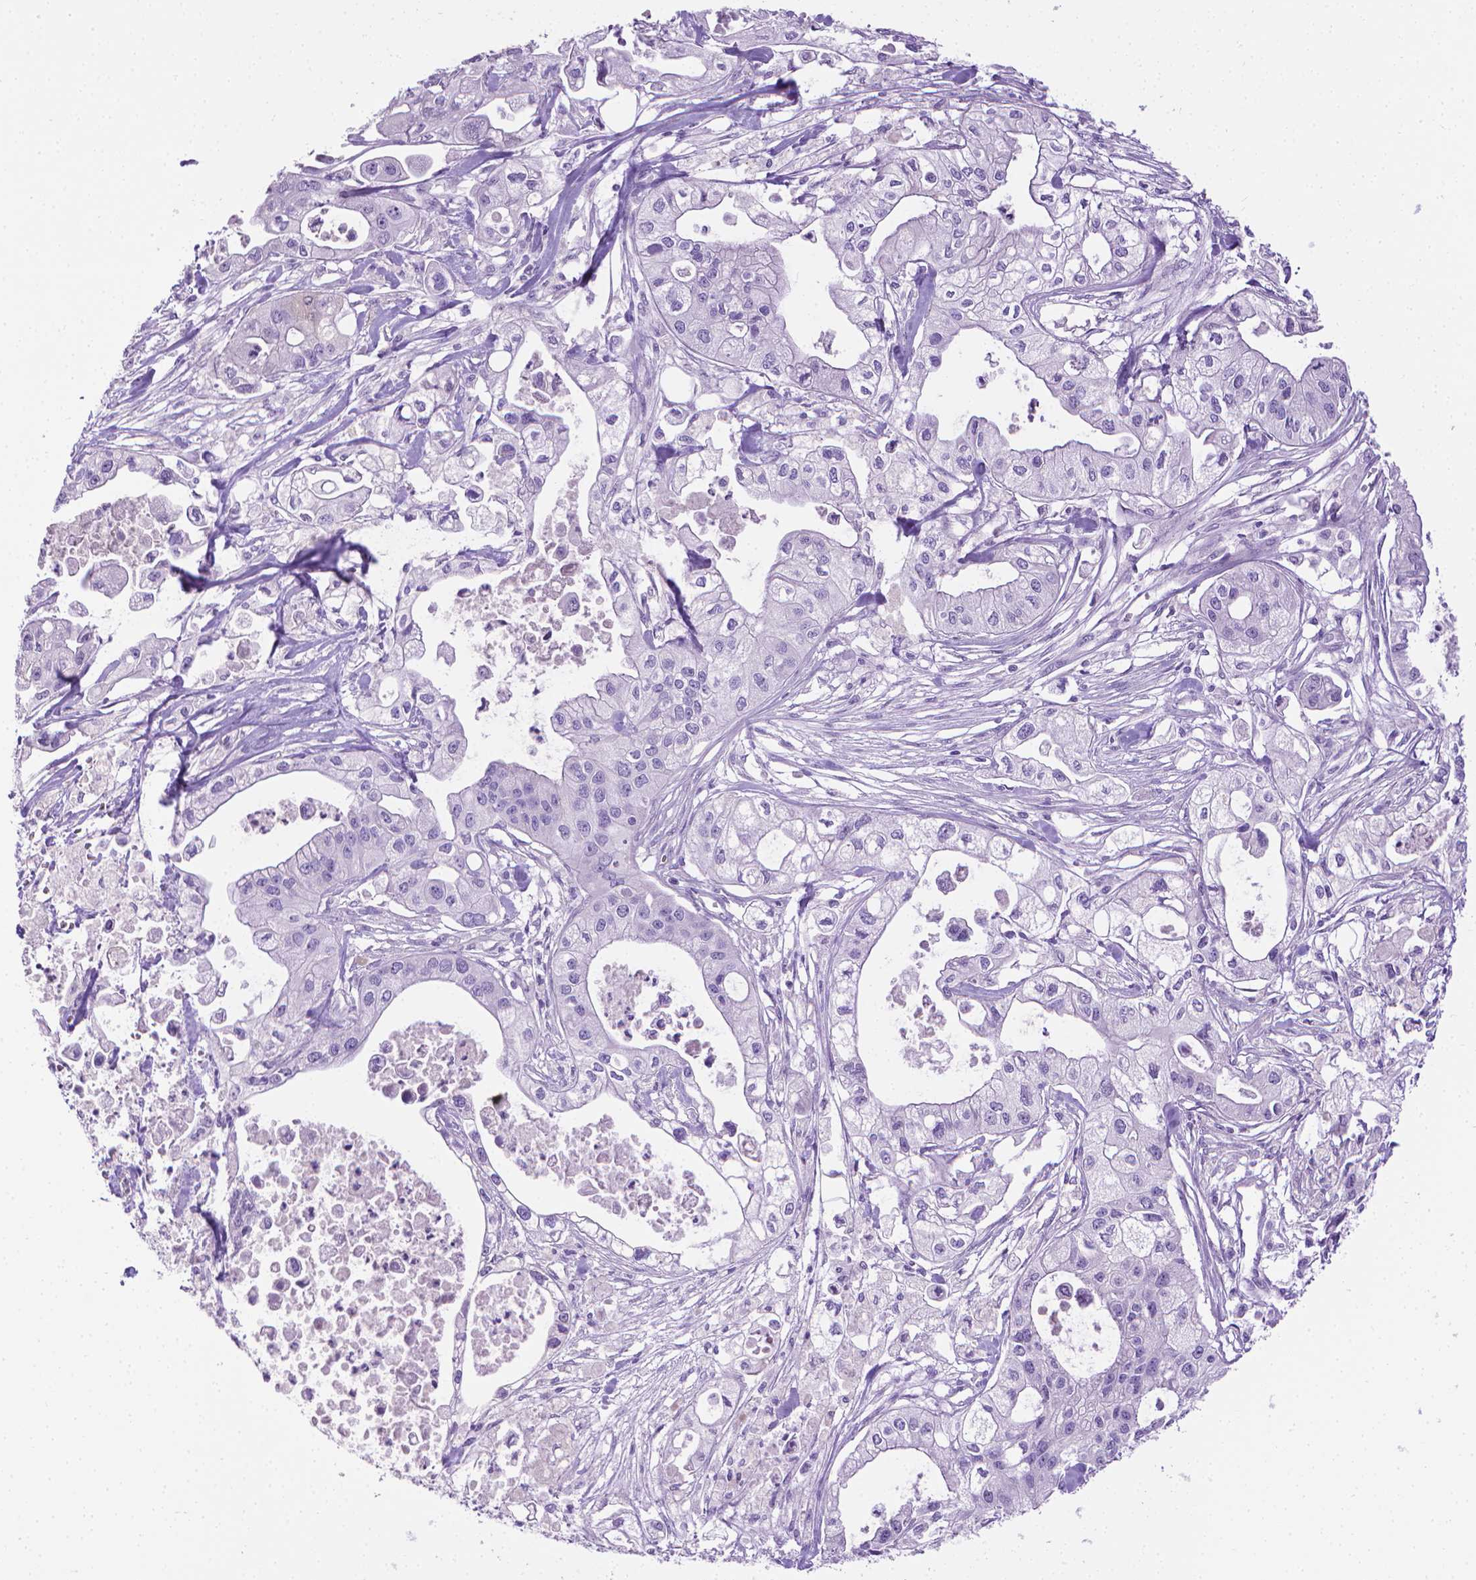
{"staining": {"intensity": "negative", "quantity": "none", "location": "none"}, "tissue": "pancreatic cancer", "cell_type": "Tumor cells", "image_type": "cancer", "snomed": [{"axis": "morphology", "description": "Adenocarcinoma, NOS"}, {"axis": "topography", "description": "Pancreas"}], "caption": "Photomicrograph shows no significant protein positivity in tumor cells of pancreatic cancer.", "gene": "PNMA2", "patient": {"sex": "male", "age": 70}}